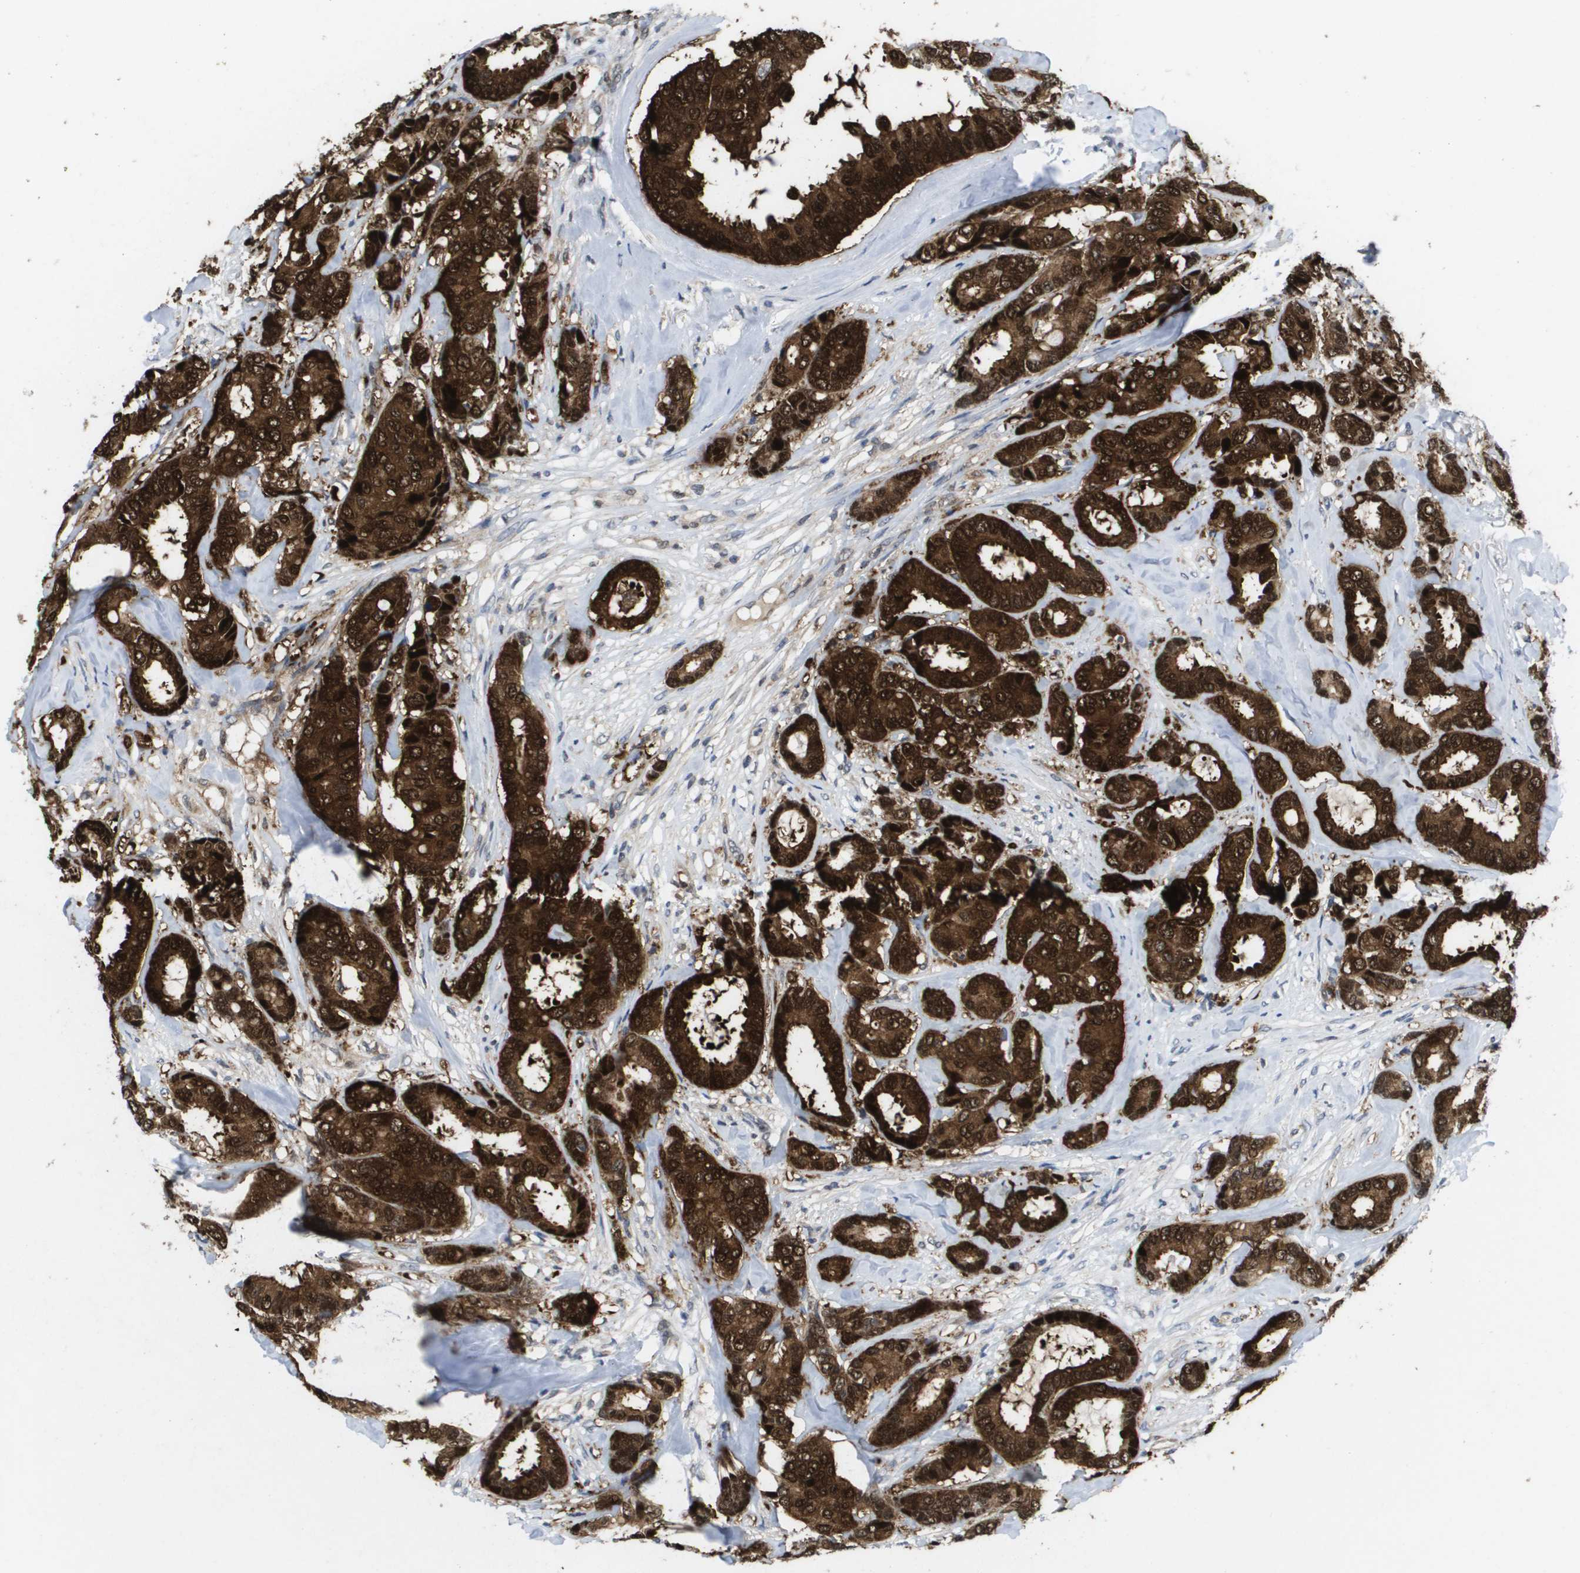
{"staining": {"intensity": "strong", "quantity": ">75%", "location": "cytoplasmic/membranous,nuclear"}, "tissue": "breast cancer", "cell_type": "Tumor cells", "image_type": "cancer", "snomed": [{"axis": "morphology", "description": "Duct carcinoma"}, {"axis": "topography", "description": "Breast"}], "caption": "Protein expression analysis of breast intraductal carcinoma reveals strong cytoplasmic/membranous and nuclear staining in approximately >75% of tumor cells.", "gene": "FKBP4", "patient": {"sex": "female", "age": 87}}